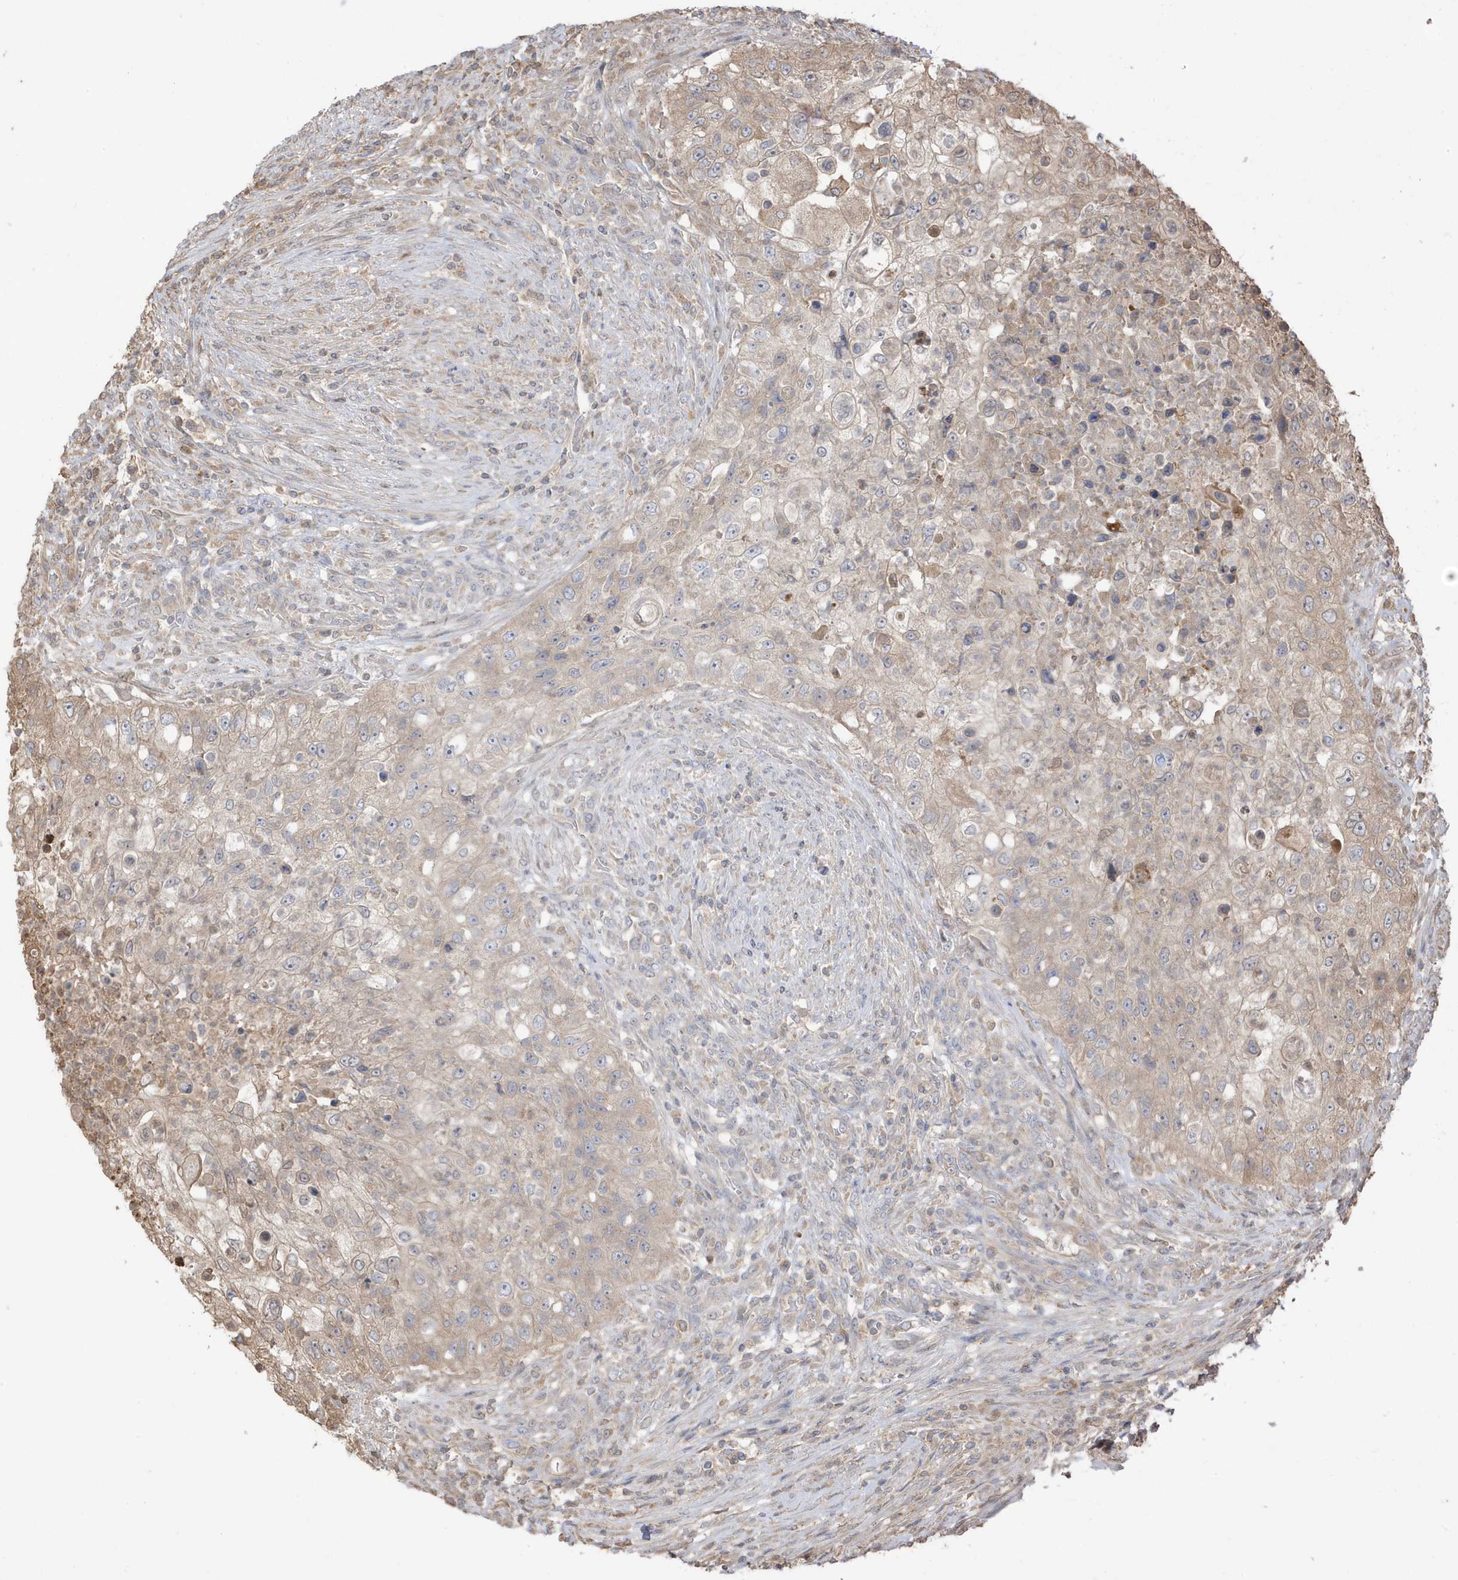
{"staining": {"intensity": "moderate", "quantity": "<25%", "location": "cytoplasmic/membranous"}, "tissue": "urothelial cancer", "cell_type": "Tumor cells", "image_type": "cancer", "snomed": [{"axis": "morphology", "description": "Urothelial carcinoma, High grade"}, {"axis": "topography", "description": "Urinary bladder"}], "caption": "Brown immunohistochemical staining in human high-grade urothelial carcinoma shows moderate cytoplasmic/membranous staining in approximately <25% of tumor cells. (Brightfield microscopy of DAB IHC at high magnification).", "gene": "AZI2", "patient": {"sex": "female", "age": 60}}